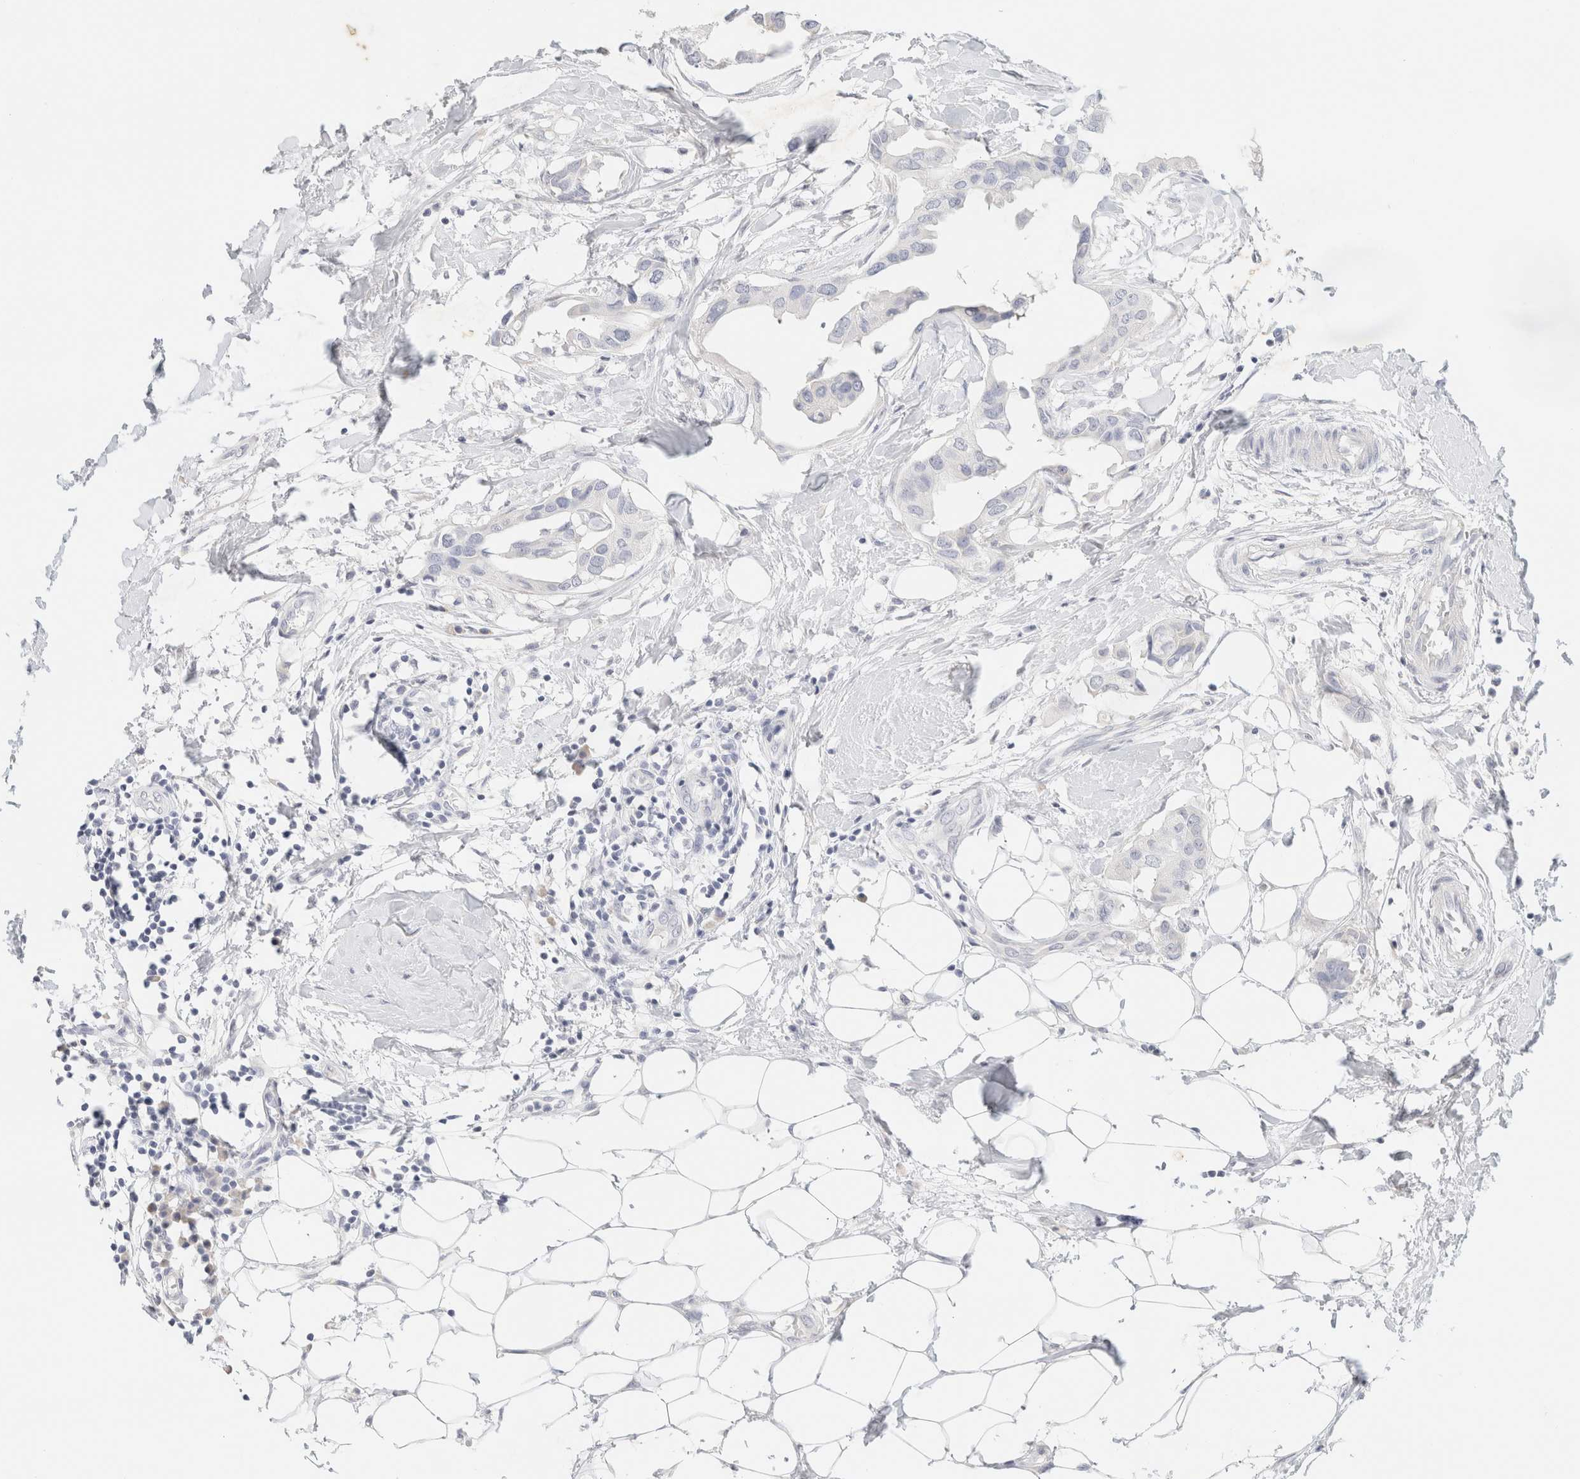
{"staining": {"intensity": "negative", "quantity": "none", "location": "none"}, "tissue": "breast cancer", "cell_type": "Tumor cells", "image_type": "cancer", "snomed": [{"axis": "morphology", "description": "Duct carcinoma"}, {"axis": "topography", "description": "Breast"}], "caption": "Immunohistochemistry (IHC) of human intraductal carcinoma (breast) reveals no expression in tumor cells. (DAB (3,3'-diaminobenzidine) immunohistochemistry visualized using brightfield microscopy, high magnification).", "gene": "NEFM", "patient": {"sex": "female", "age": 40}}